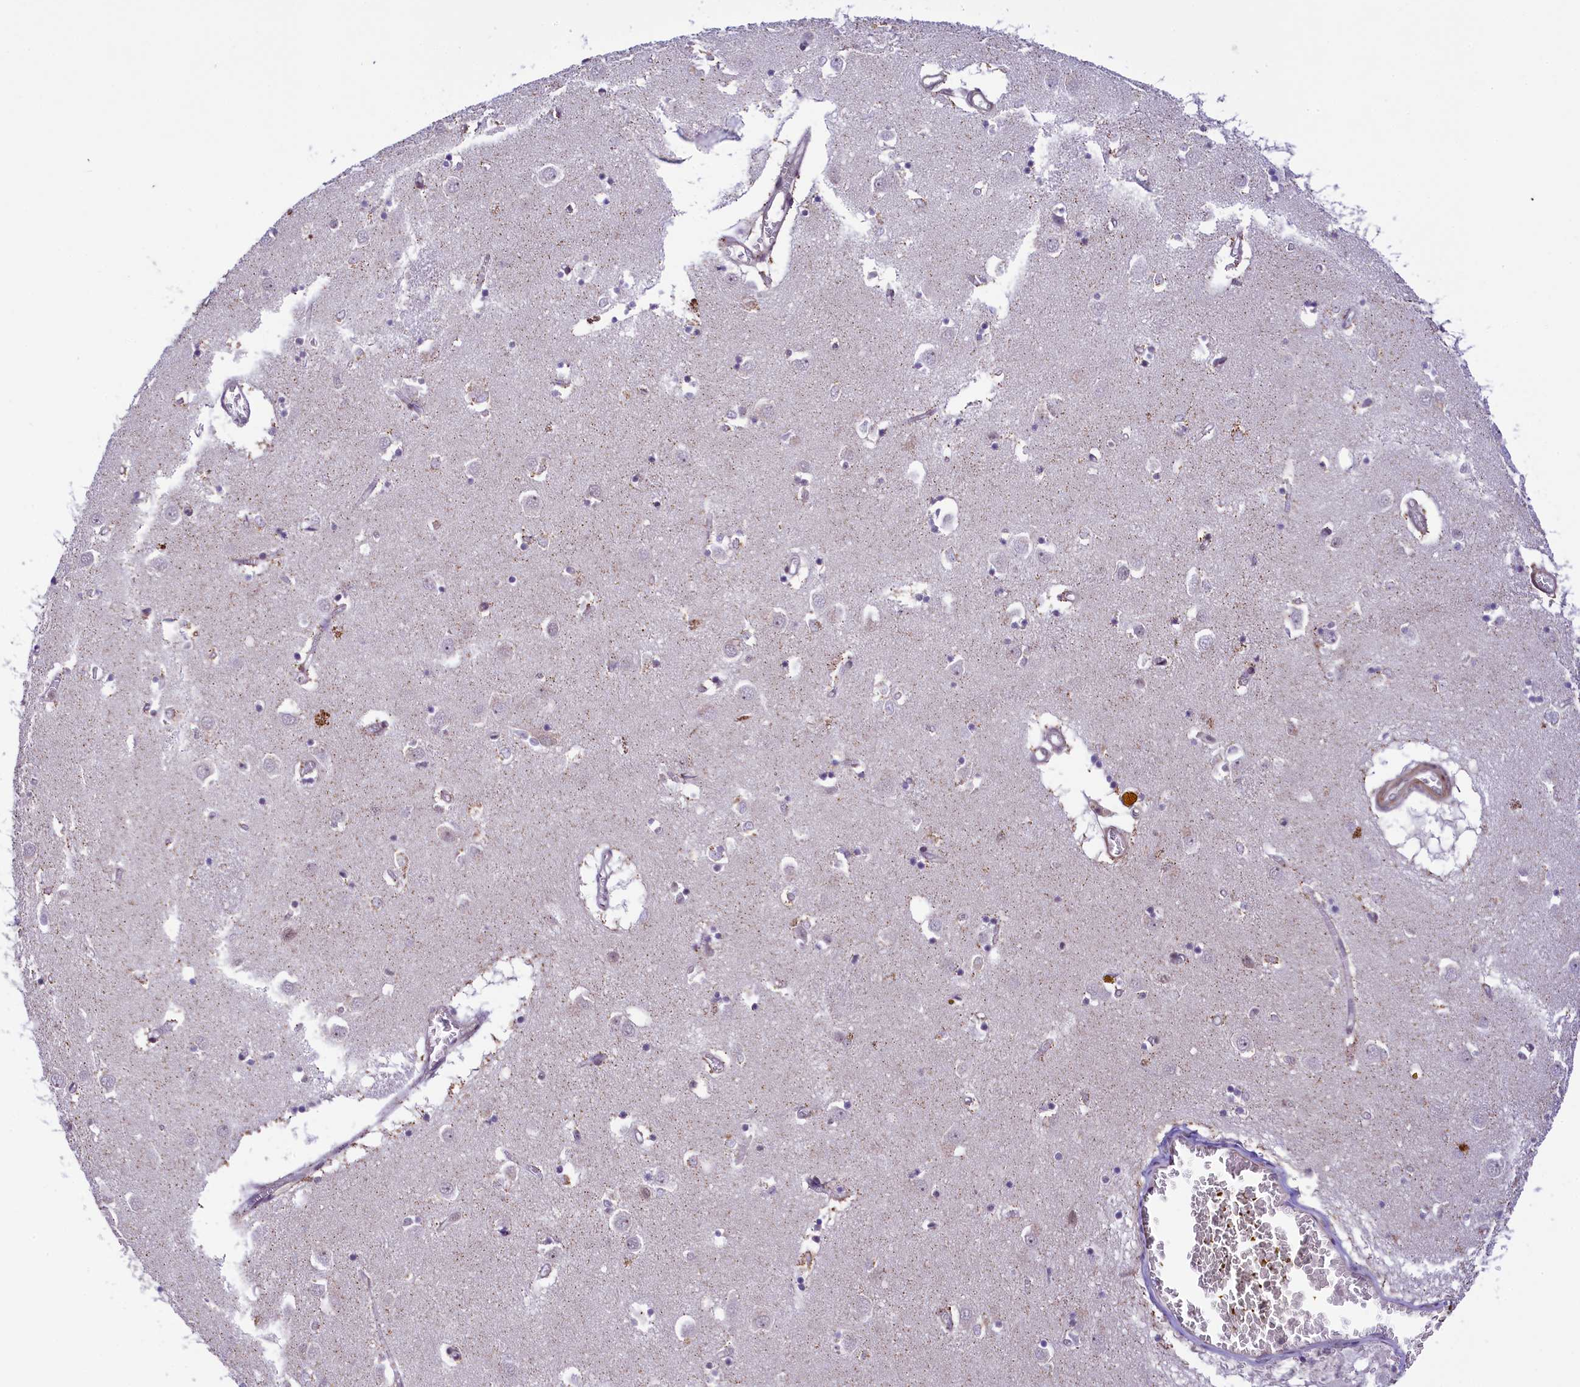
{"staining": {"intensity": "negative", "quantity": "none", "location": "none"}, "tissue": "caudate", "cell_type": "Glial cells", "image_type": "normal", "snomed": [{"axis": "morphology", "description": "Normal tissue, NOS"}, {"axis": "topography", "description": "Lateral ventricle wall"}], "caption": "Immunohistochemistry (IHC) photomicrograph of benign caudate stained for a protein (brown), which reveals no positivity in glial cells.", "gene": "RBBP8", "patient": {"sex": "male", "age": 70}}